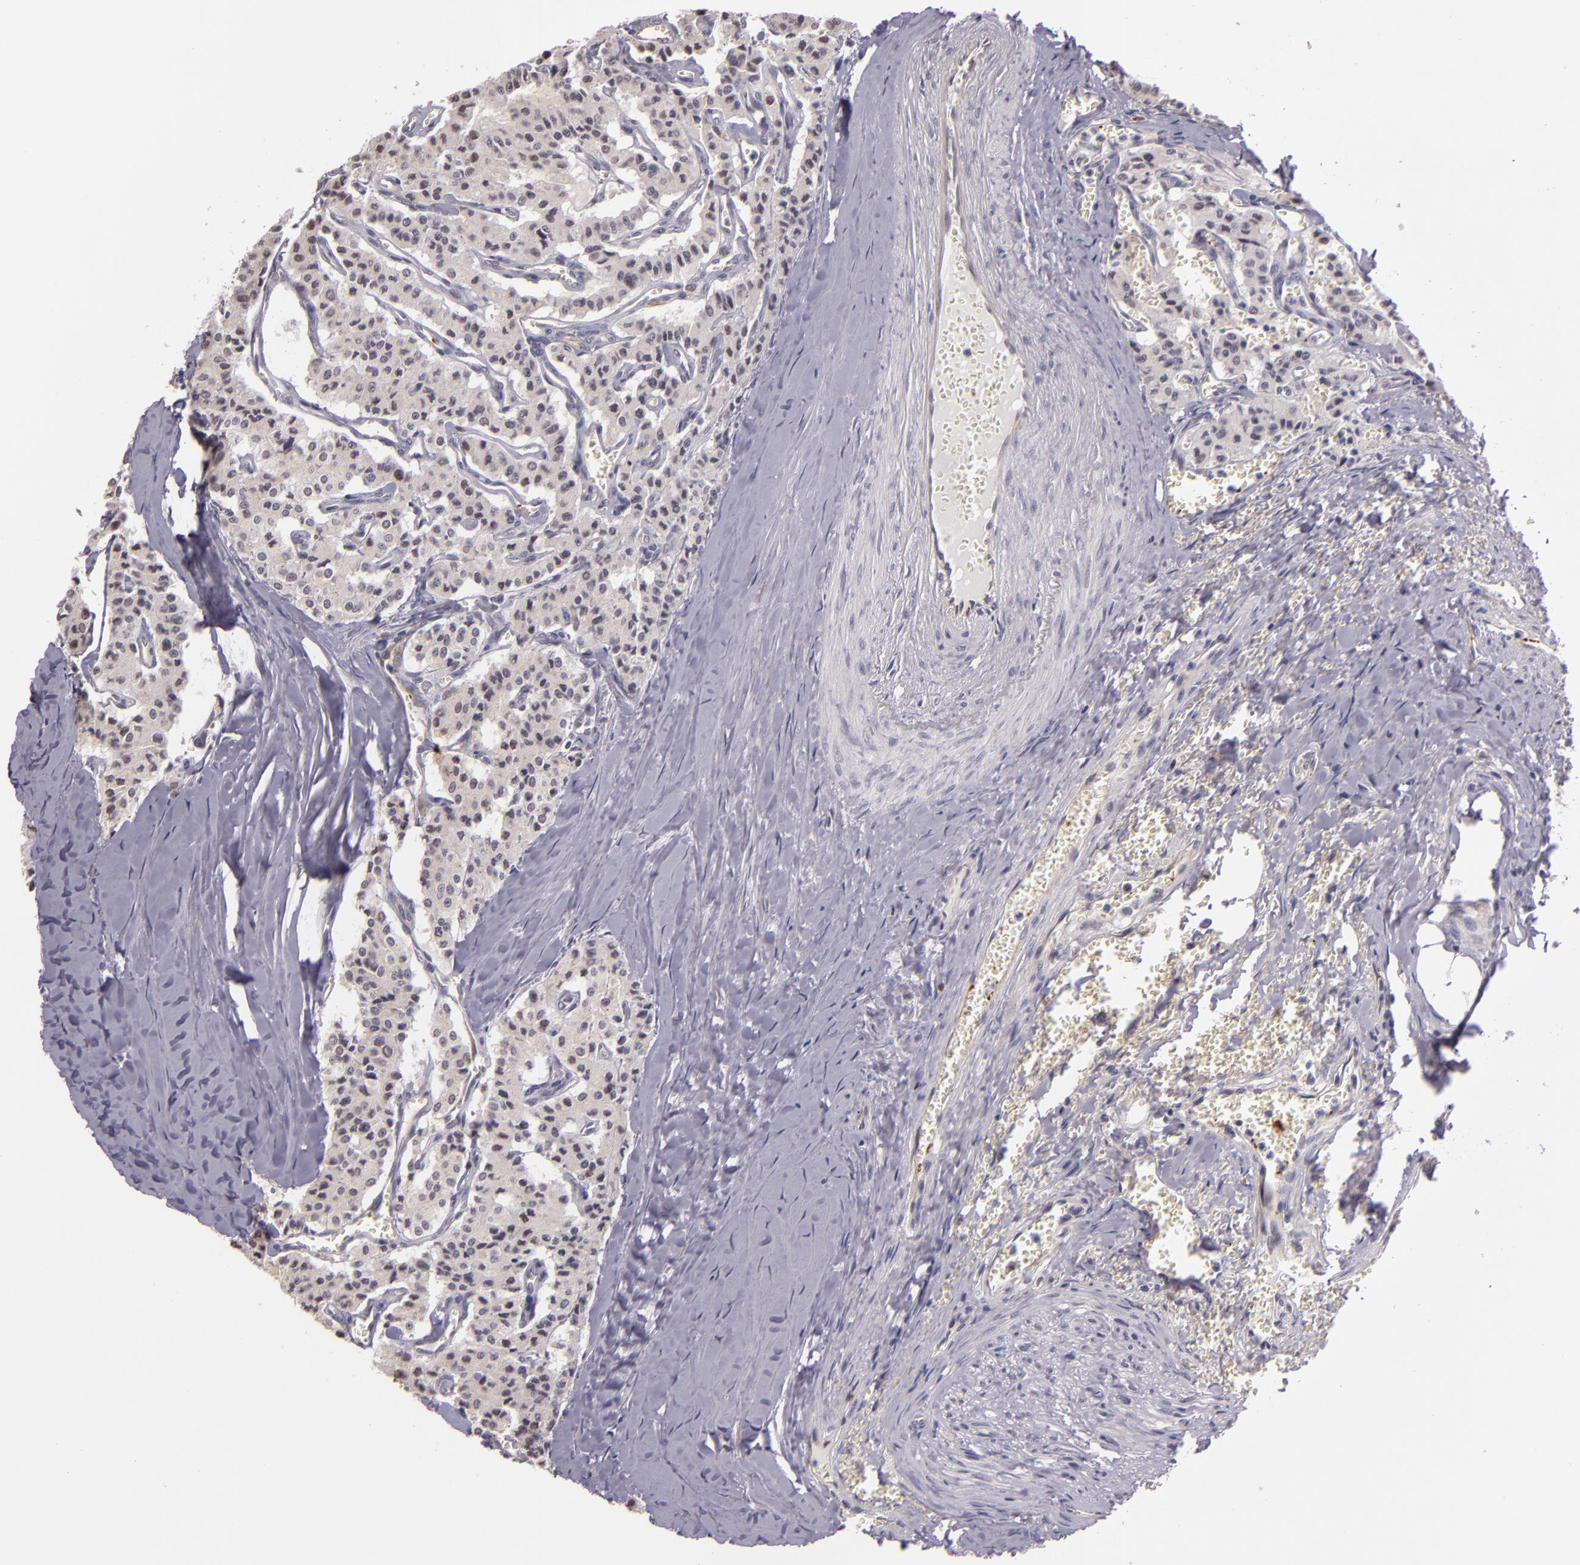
{"staining": {"intensity": "weak", "quantity": "<25%", "location": "nuclear"}, "tissue": "carcinoid", "cell_type": "Tumor cells", "image_type": "cancer", "snomed": [{"axis": "morphology", "description": "Carcinoid, malignant, NOS"}, {"axis": "topography", "description": "Bronchus"}], "caption": "This micrograph is of carcinoid (malignant) stained with immunohistochemistry to label a protein in brown with the nuclei are counter-stained blue. There is no positivity in tumor cells.", "gene": "SYTL4", "patient": {"sex": "male", "age": 55}}